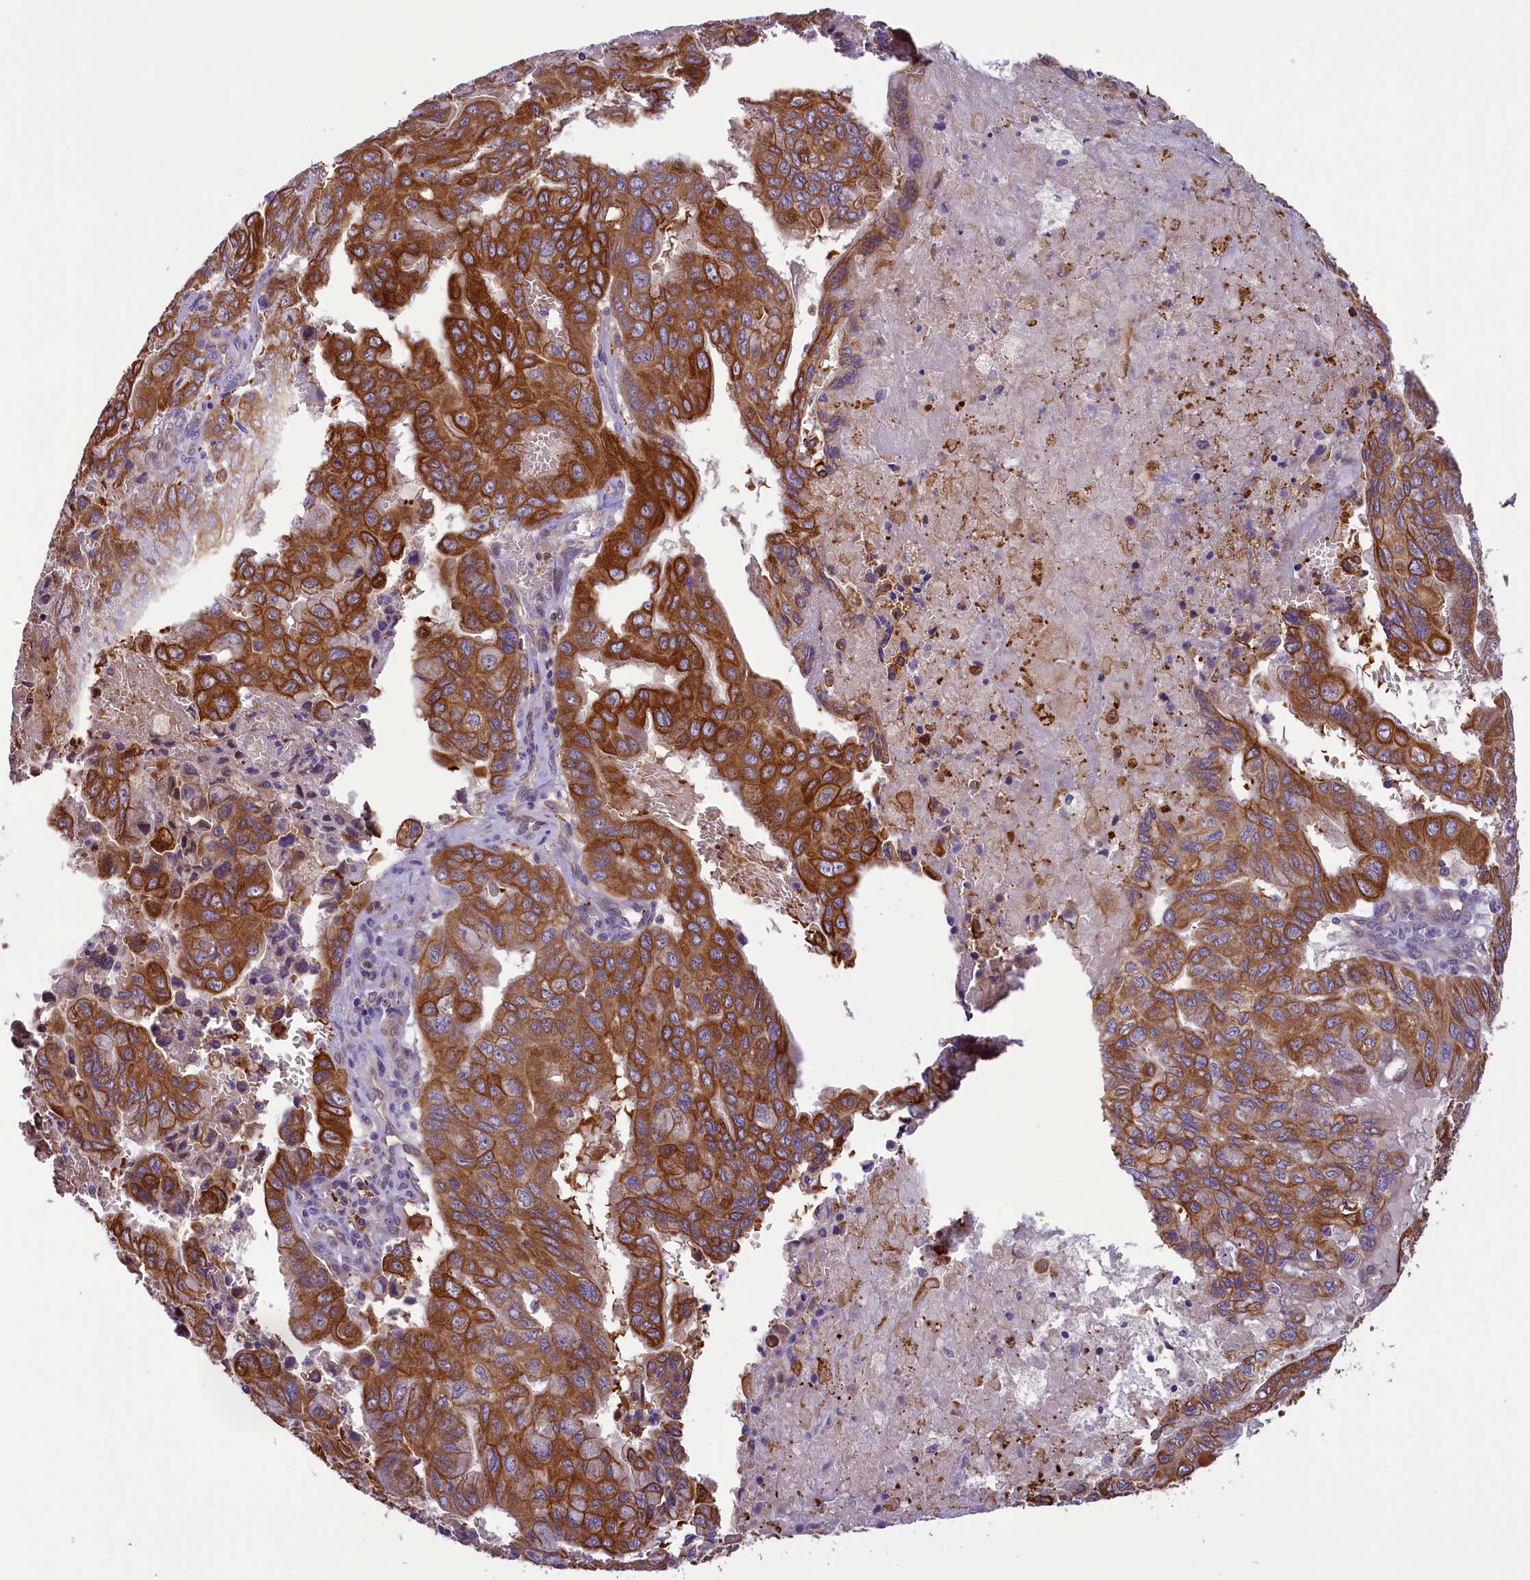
{"staining": {"intensity": "strong", "quantity": ">75%", "location": "cytoplasmic/membranous"}, "tissue": "pancreatic cancer", "cell_type": "Tumor cells", "image_type": "cancer", "snomed": [{"axis": "morphology", "description": "Adenocarcinoma, NOS"}, {"axis": "topography", "description": "Pancreas"}], "caption": "Strong cytoplasmic/membranous positivity is present in about >75% of tumor cells in pancreatic cancer (adenocarcinoma). The protein of interest is shown in brown color, while the nuclei are stained blue.", "gene": "LARP4", "patient": {"sex": "male", "age": 51}}